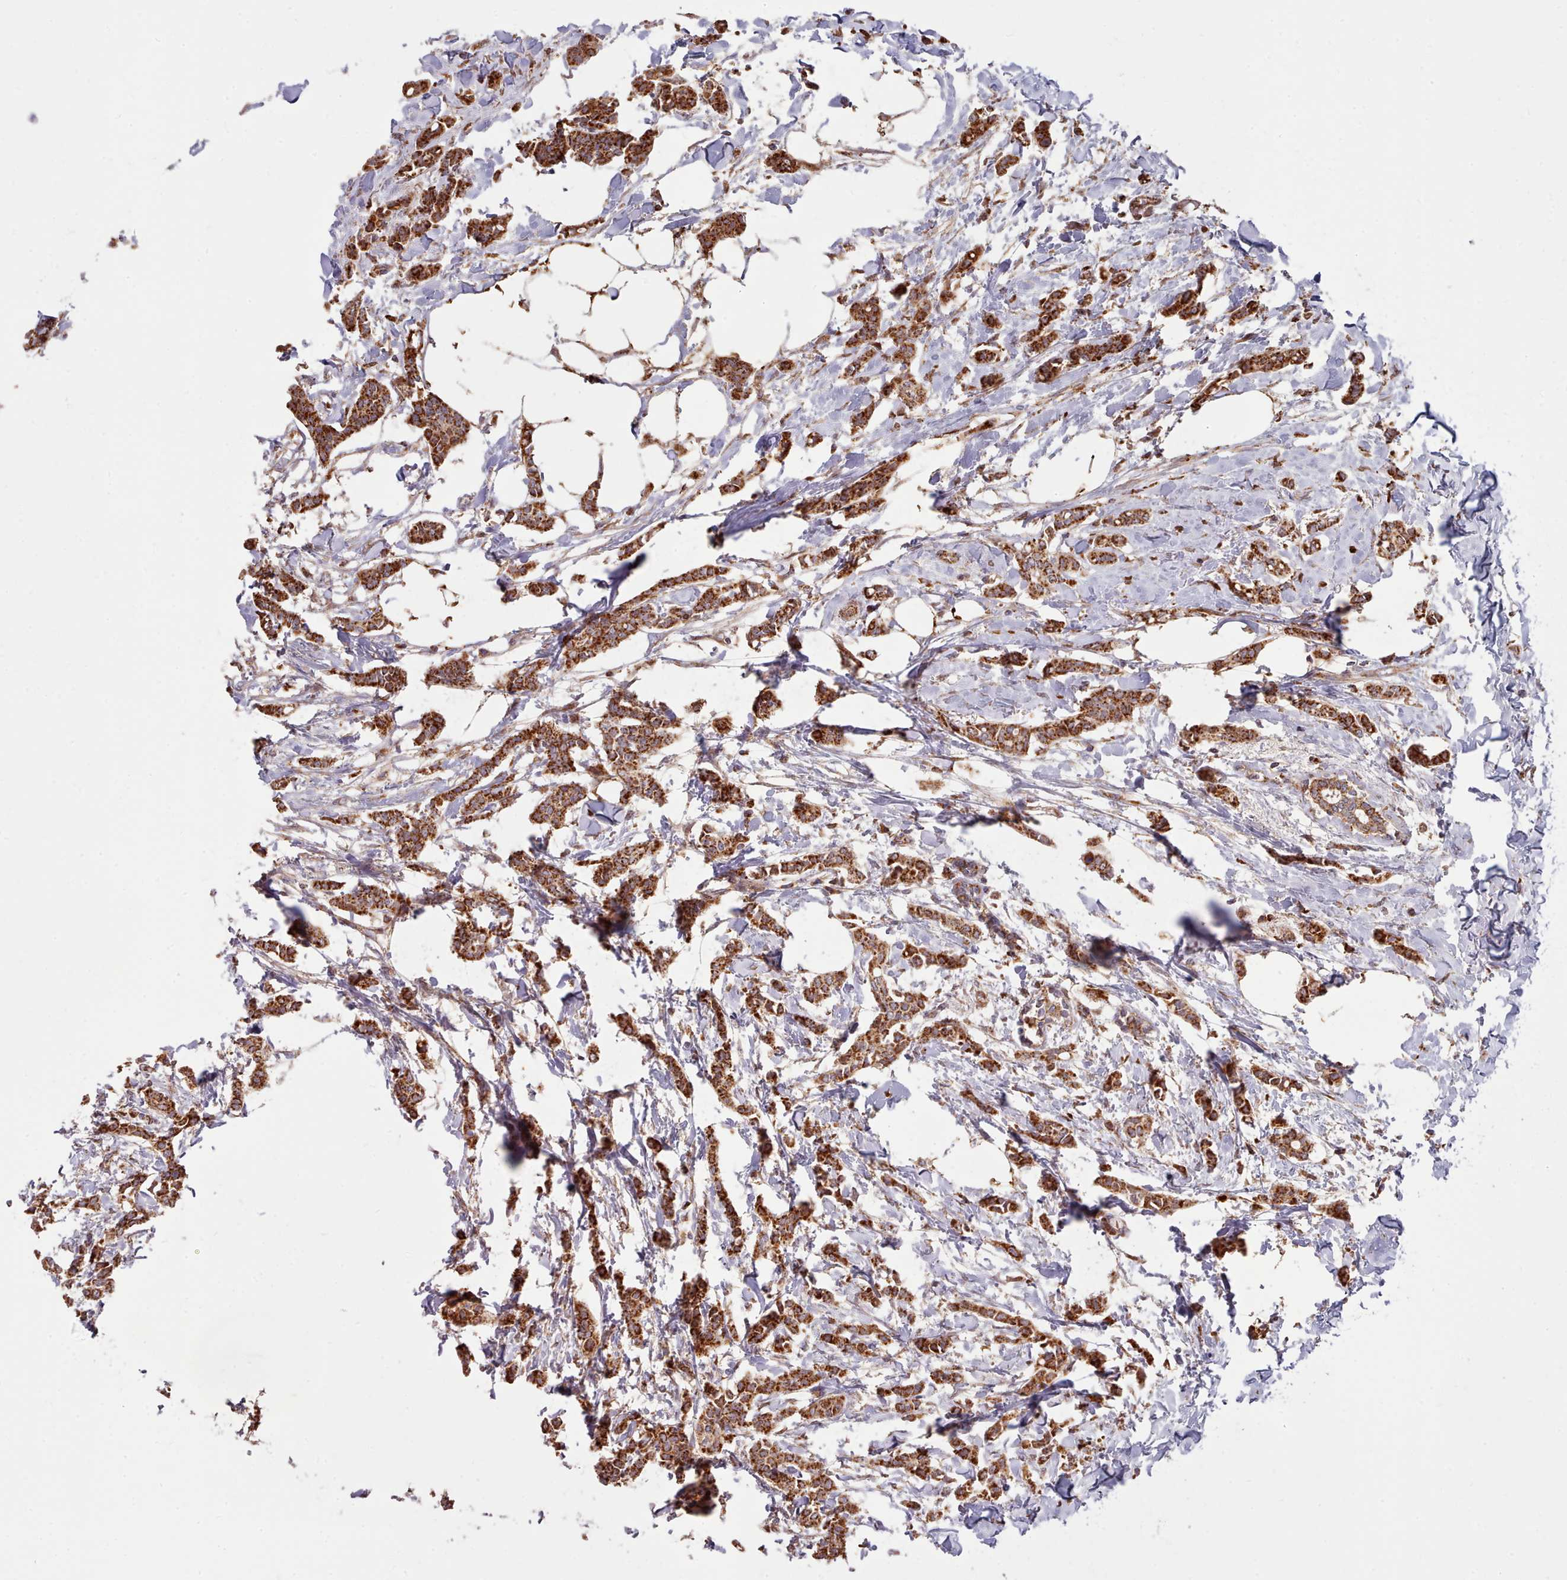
{"staining": {"intensity": "strong", "quantity": ">75%", "location": "cytoplasmic/membranous"}, "tissue": "breast cancer", "cell_type": "Tumor cells", "image_type": "cancer", "snomed": [{"axis": "morphology", "description": "Duct carcinoma"}, {"axis": "topography", "description": "Breast"}], "caption": "Protein staining of breast cancer (intraductal carcinoma) tissue exhibits strong cytoplasmic/membranous staining in about >75% of tumor cells.", "gene": "HSDL2", "patient": {"sex": "female", "age": 41}}